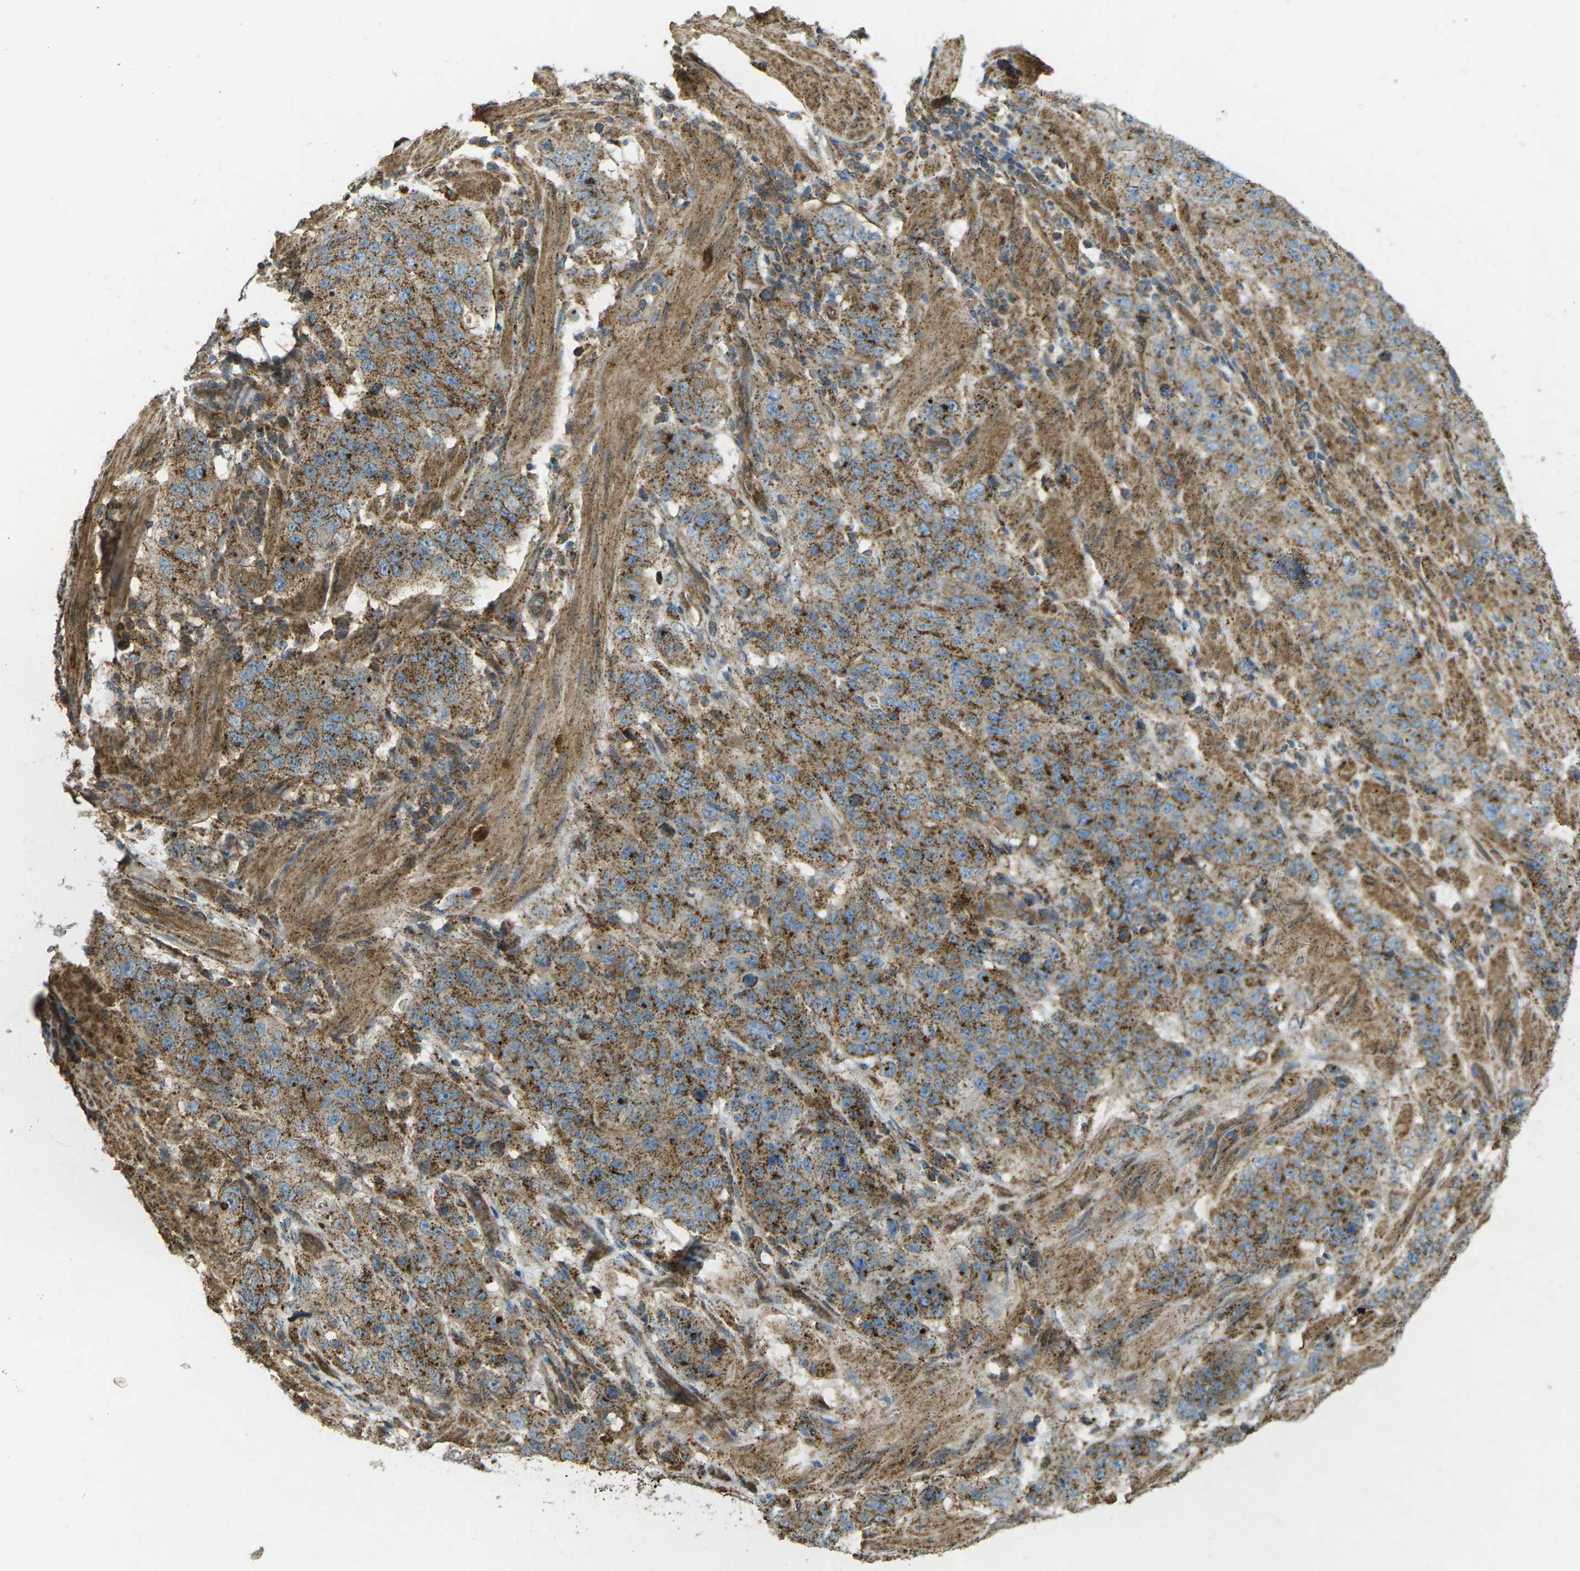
{"staining": {"intensity": "moderate", "quantity": ">75%", "location": "cytoplasmic/membranous"}, "tissue": "stomach cancer", "cell_type": "Tumor cells", "image_type": "cancer", "snomed": [{"axis": "morphology", "description": "Adenocarcinoma, NOS"}, {"axis": "topography", "description": "Stomach"}], "caption": "The immunohistochemical stain shows moderate cytoplasmic/membranous staining in tumor cells of stomach cancer (adenocarcinoma) tissue.", "gene": "CHMP3", "patient": {"sex": "male", "age": 48}}